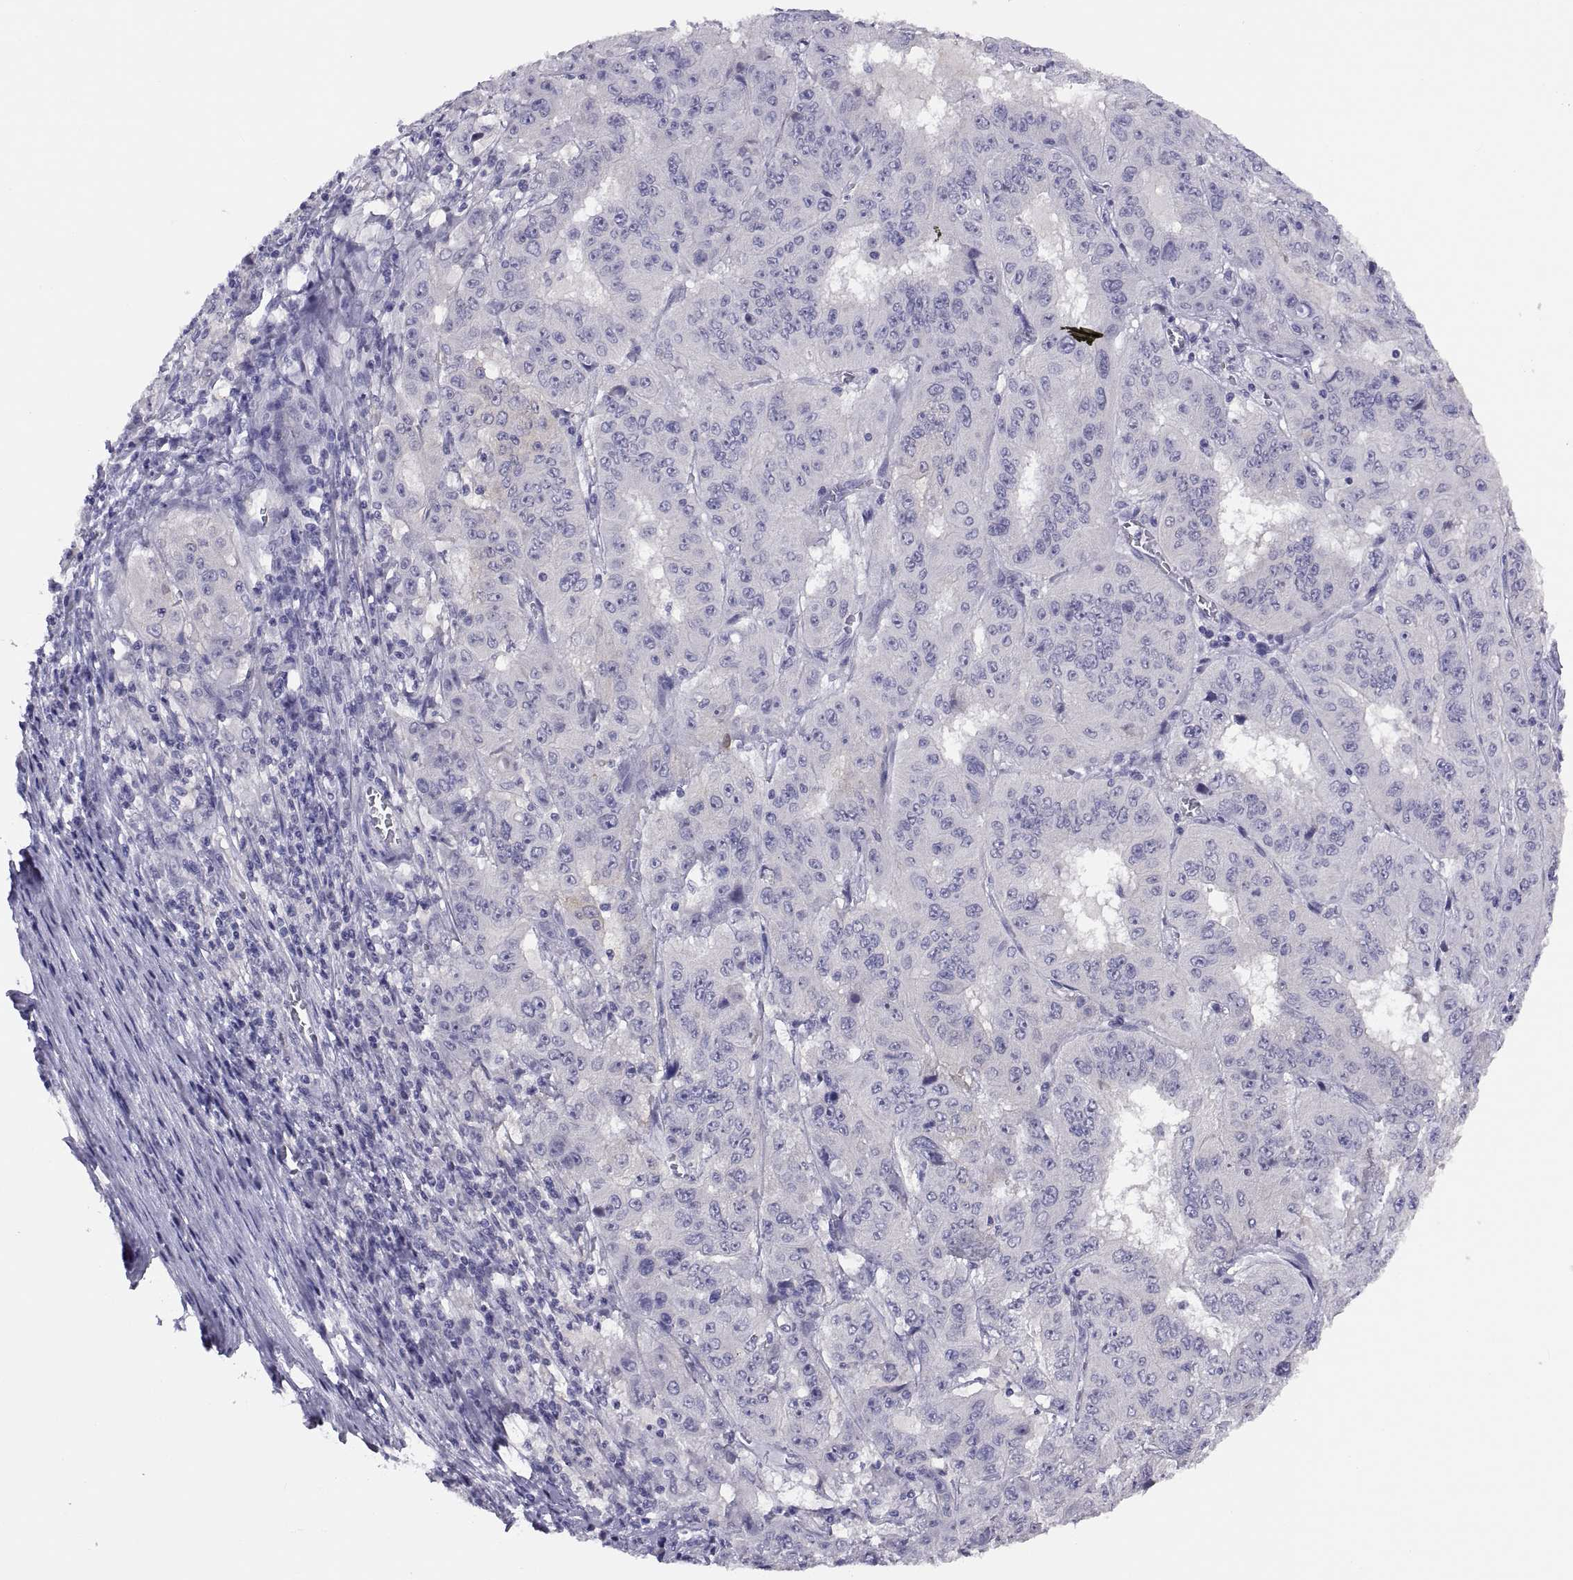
{"staining": {"intensity": "negative", "quantity": "none", "location": "none"}, "tissue": "pancreatic cancer", "cell_type": "Tumor cells", "image_type": "cancer", "snomed": [{"axis": "morphology", "description": "Adenocarcinoma, NOS"}, {"axis": "topography", "description": "Pancreas"}], "caption": "Immunohistochemical staining of adenocarcinoma (pancreatic) shows no significant expression in tumor cells. (IHC, brightfield microscopy, high magnification).", "gene": "STRC", "patient": {"sex": "male", "age": 63}}